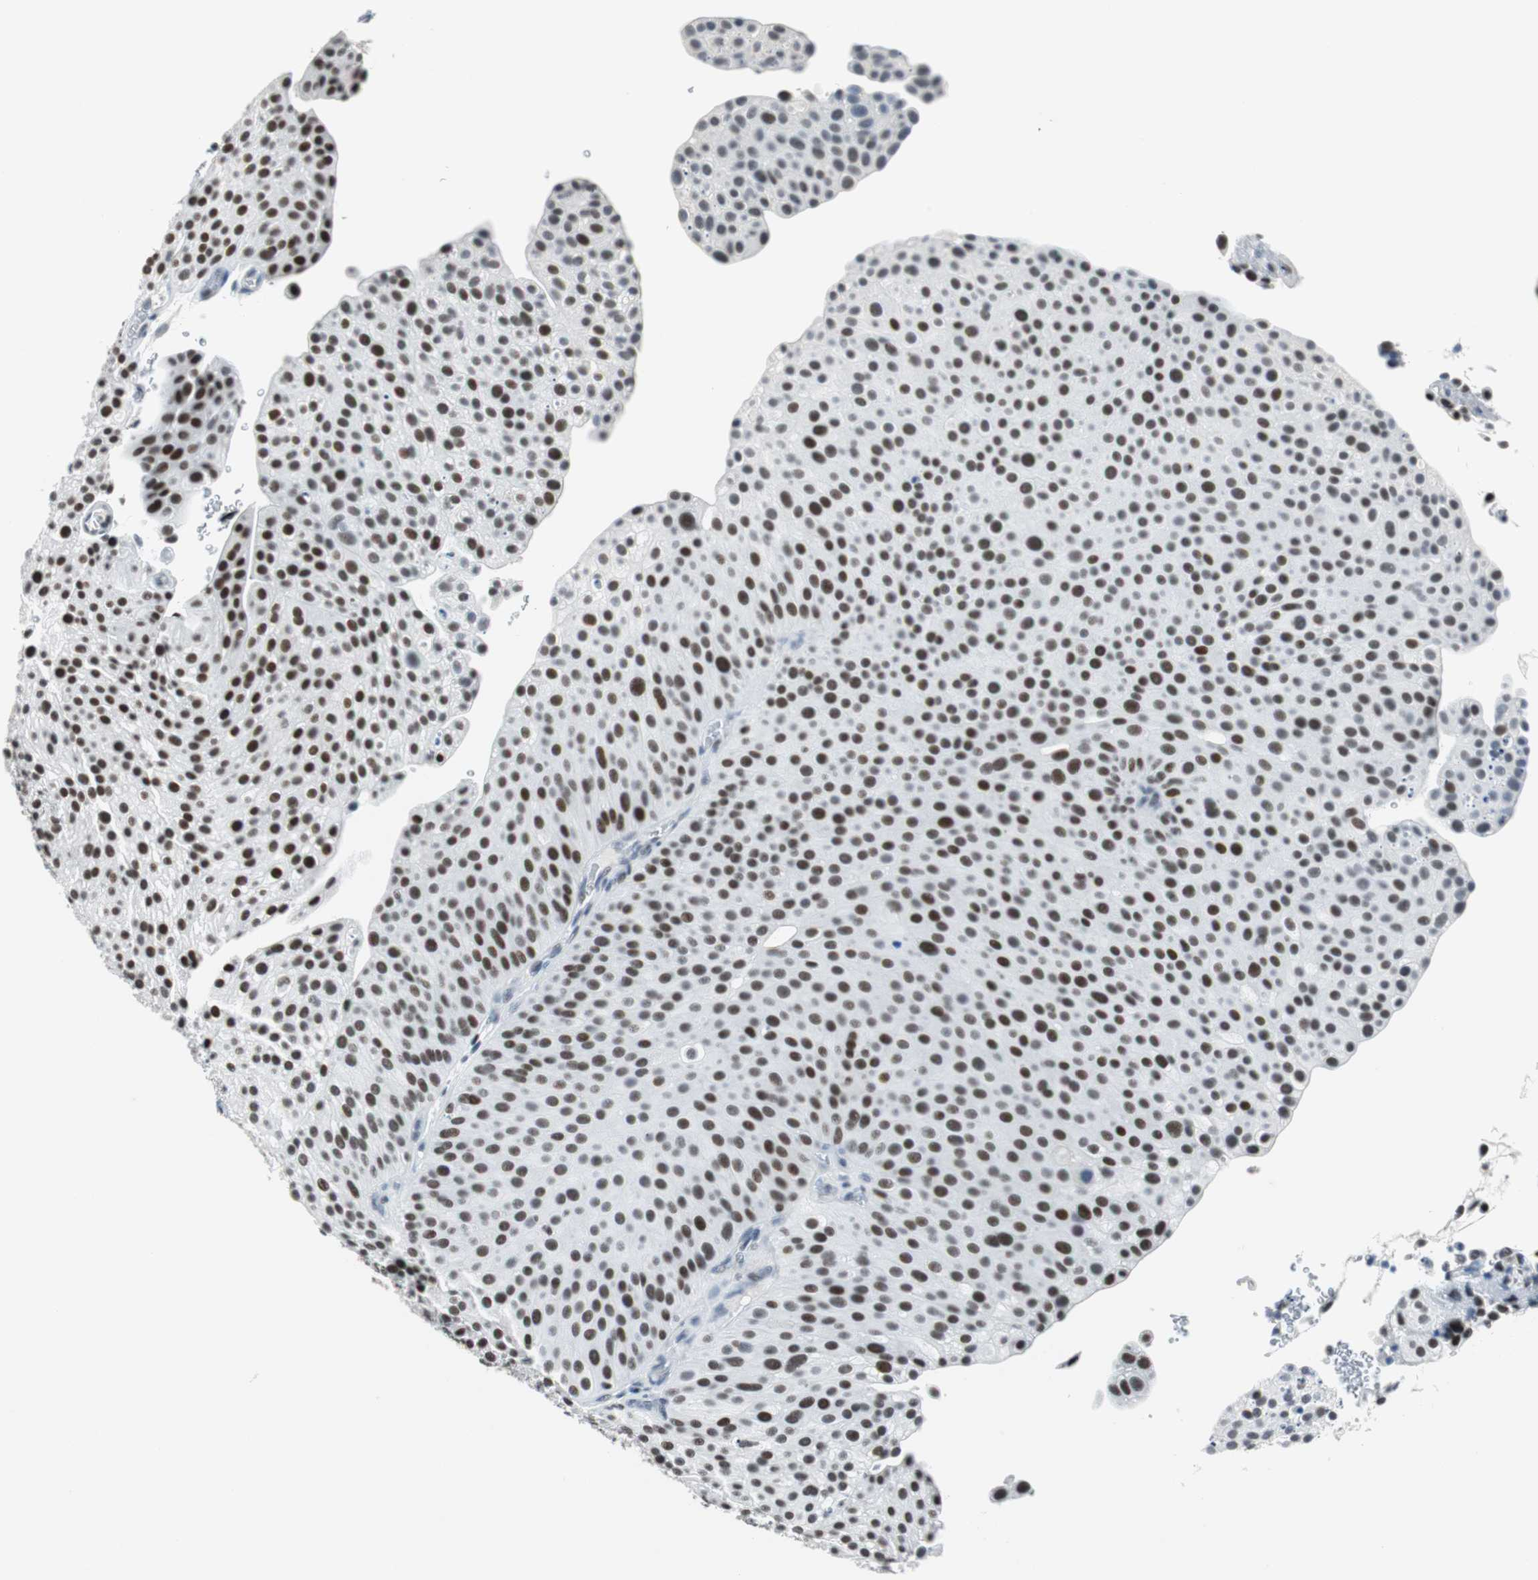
{"staining": {"intensity": "strong", "quantity": ">75%", "location": "nuclear"}, "tissue": "urothelial cancer", "cell_type": "Tumor cells", "image_type": "cancer", "snomed": [{"axis": "morphology", "description": "Urothelial carcinoma, Low grade"}, {"axis": "topography", "description": "Smooth muscle"}, {"axis": "topography", "description": "Urinary bladder"}], "caption": "Protein staining exhibits strong nuclear positivity in approximately >75% of tumor cells in urothelial cancer.", "gene": "HDAC3", "patient": {"sex": "male", "age": 60}}